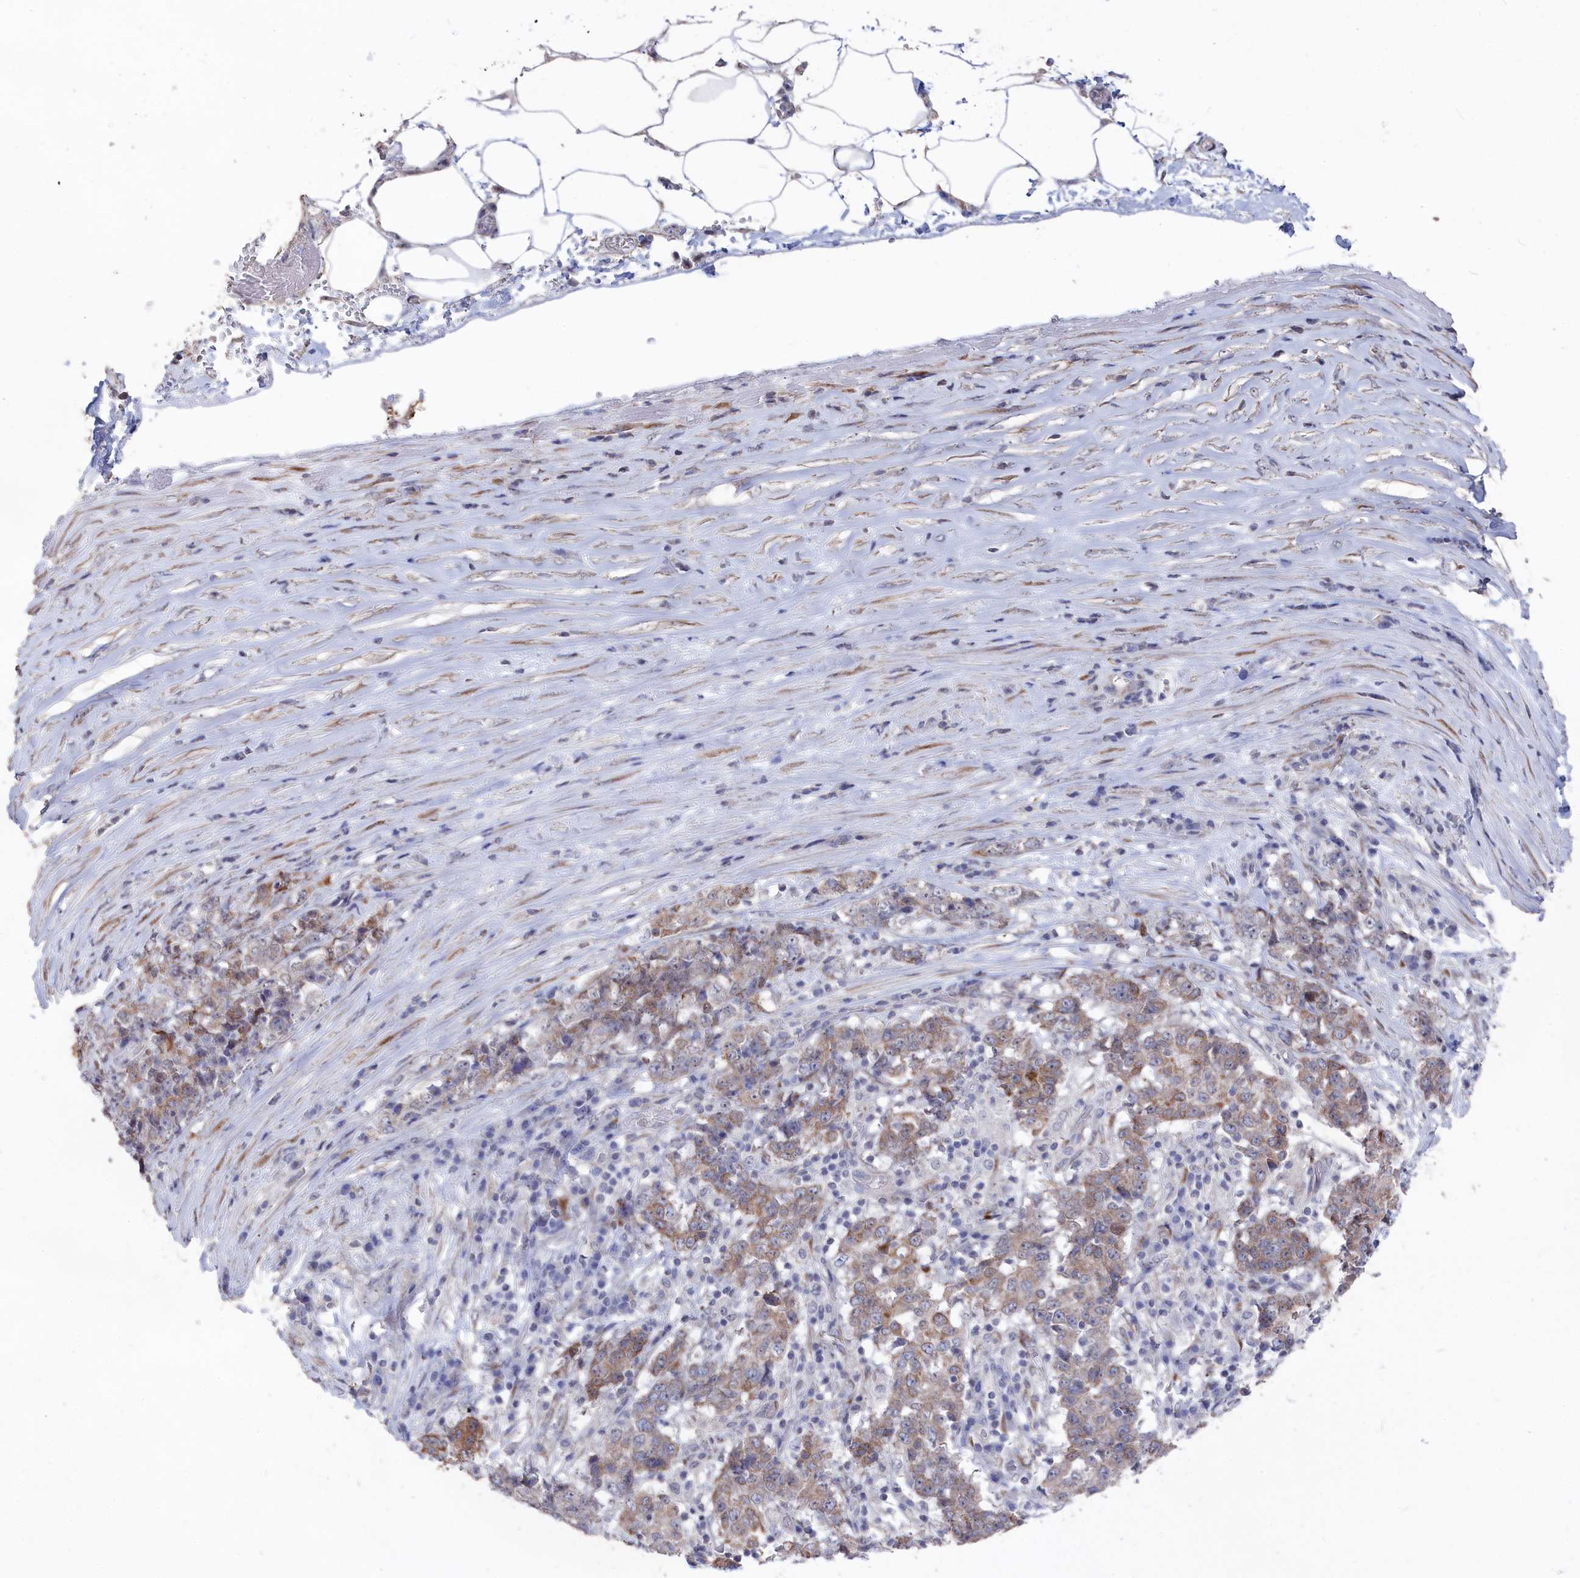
{"staining": {"intensity": "weak", "quantity": ">75%", "location": "cytoplasmic/membranous"}, "tissue": "stomach cancer", "cell_type": "Tumor cells", "image_type": "cancer", "snomed": [{"axis": "morphology", "description": "Adenocarcinoma, NOS"}, {"axis": "topography", "description": "Stomach"}], "caption": "Stomach cancer stained for a protein exhibits weak cytoplasmic/membranous positivity in tumor cells.", "gene": "SEMG2", "patient": {"sex": "male", "age": 59}}